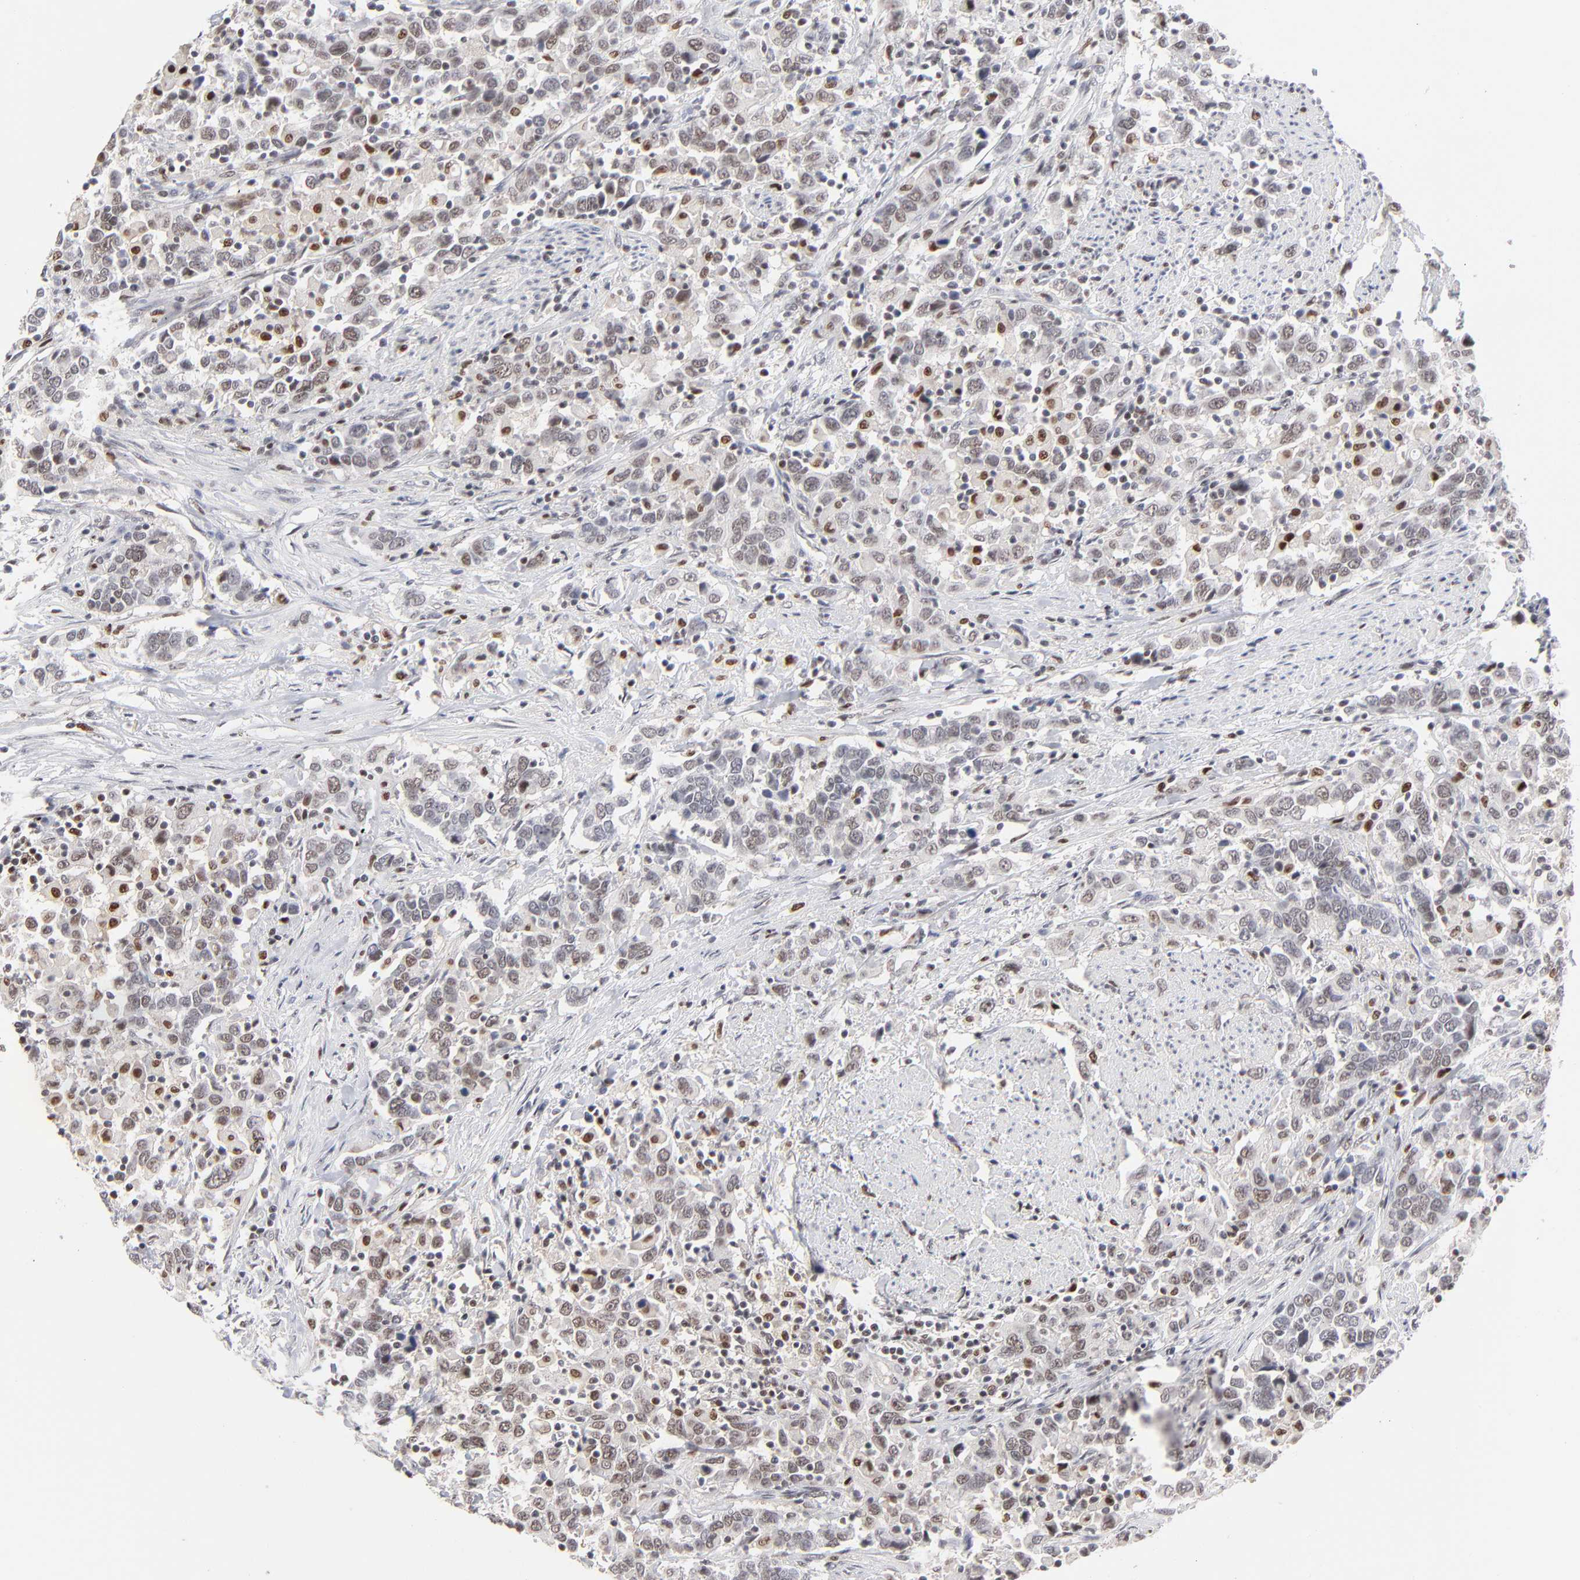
{"staining": {"intensity": "weak", "quantity": "<25%", "location": "nuclear"}, "tissue": "urothelial cancer", "cell_type": "Tumor cells", "image_type": "cancer", "snomed": [{"axis": "morphology", "description": "Urothelial carcinoma, High grade"}, {"axis": "topography", "description": "Urinary bladder"}], "caption": "Human urothelial carcinoma (high-grade) stained for a protein using IHC reveals no expression in tumor cells.", "gene": "MAX", "patient": {"sex": "male", "age": 61}}